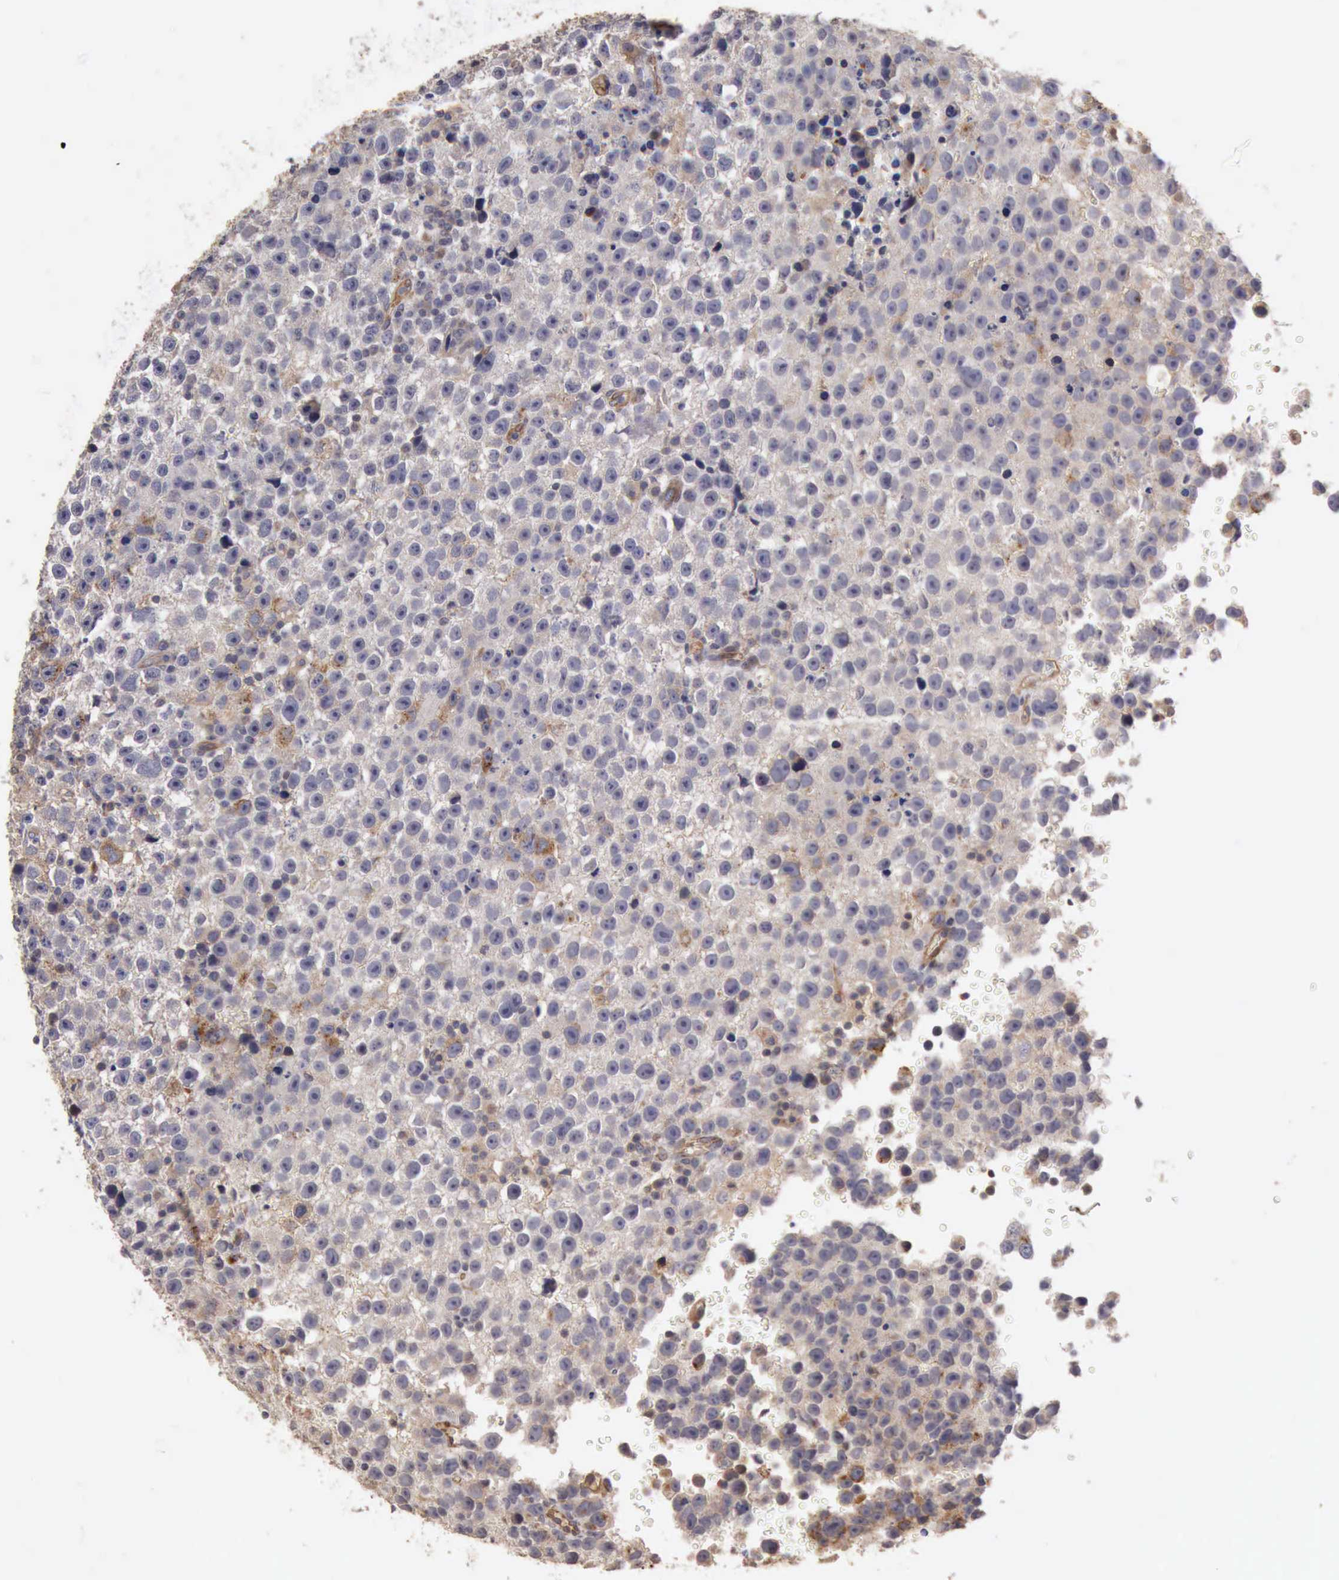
{"staining": {"intensity": "negative", "quantity": "none", "location": "none"}, "tissue": "testis cancer", "cell_type": "Tumor cells", "image_type": "cancer", "snomed": [{"axis": "morphology", "description": "Seminoma, NOS"}, {"axis": "topography", "description": "Testis"}], "caption": "Testis cancer (seminoma) was stained to show a protein in brown. There is no significant expression in tumor cells. (DAB (3,3'-diaminobenzidine) immunohistochemistry (IHC), high magnification).", "gene": "BMX", "patient": {"sex": "male", "age": 33}}